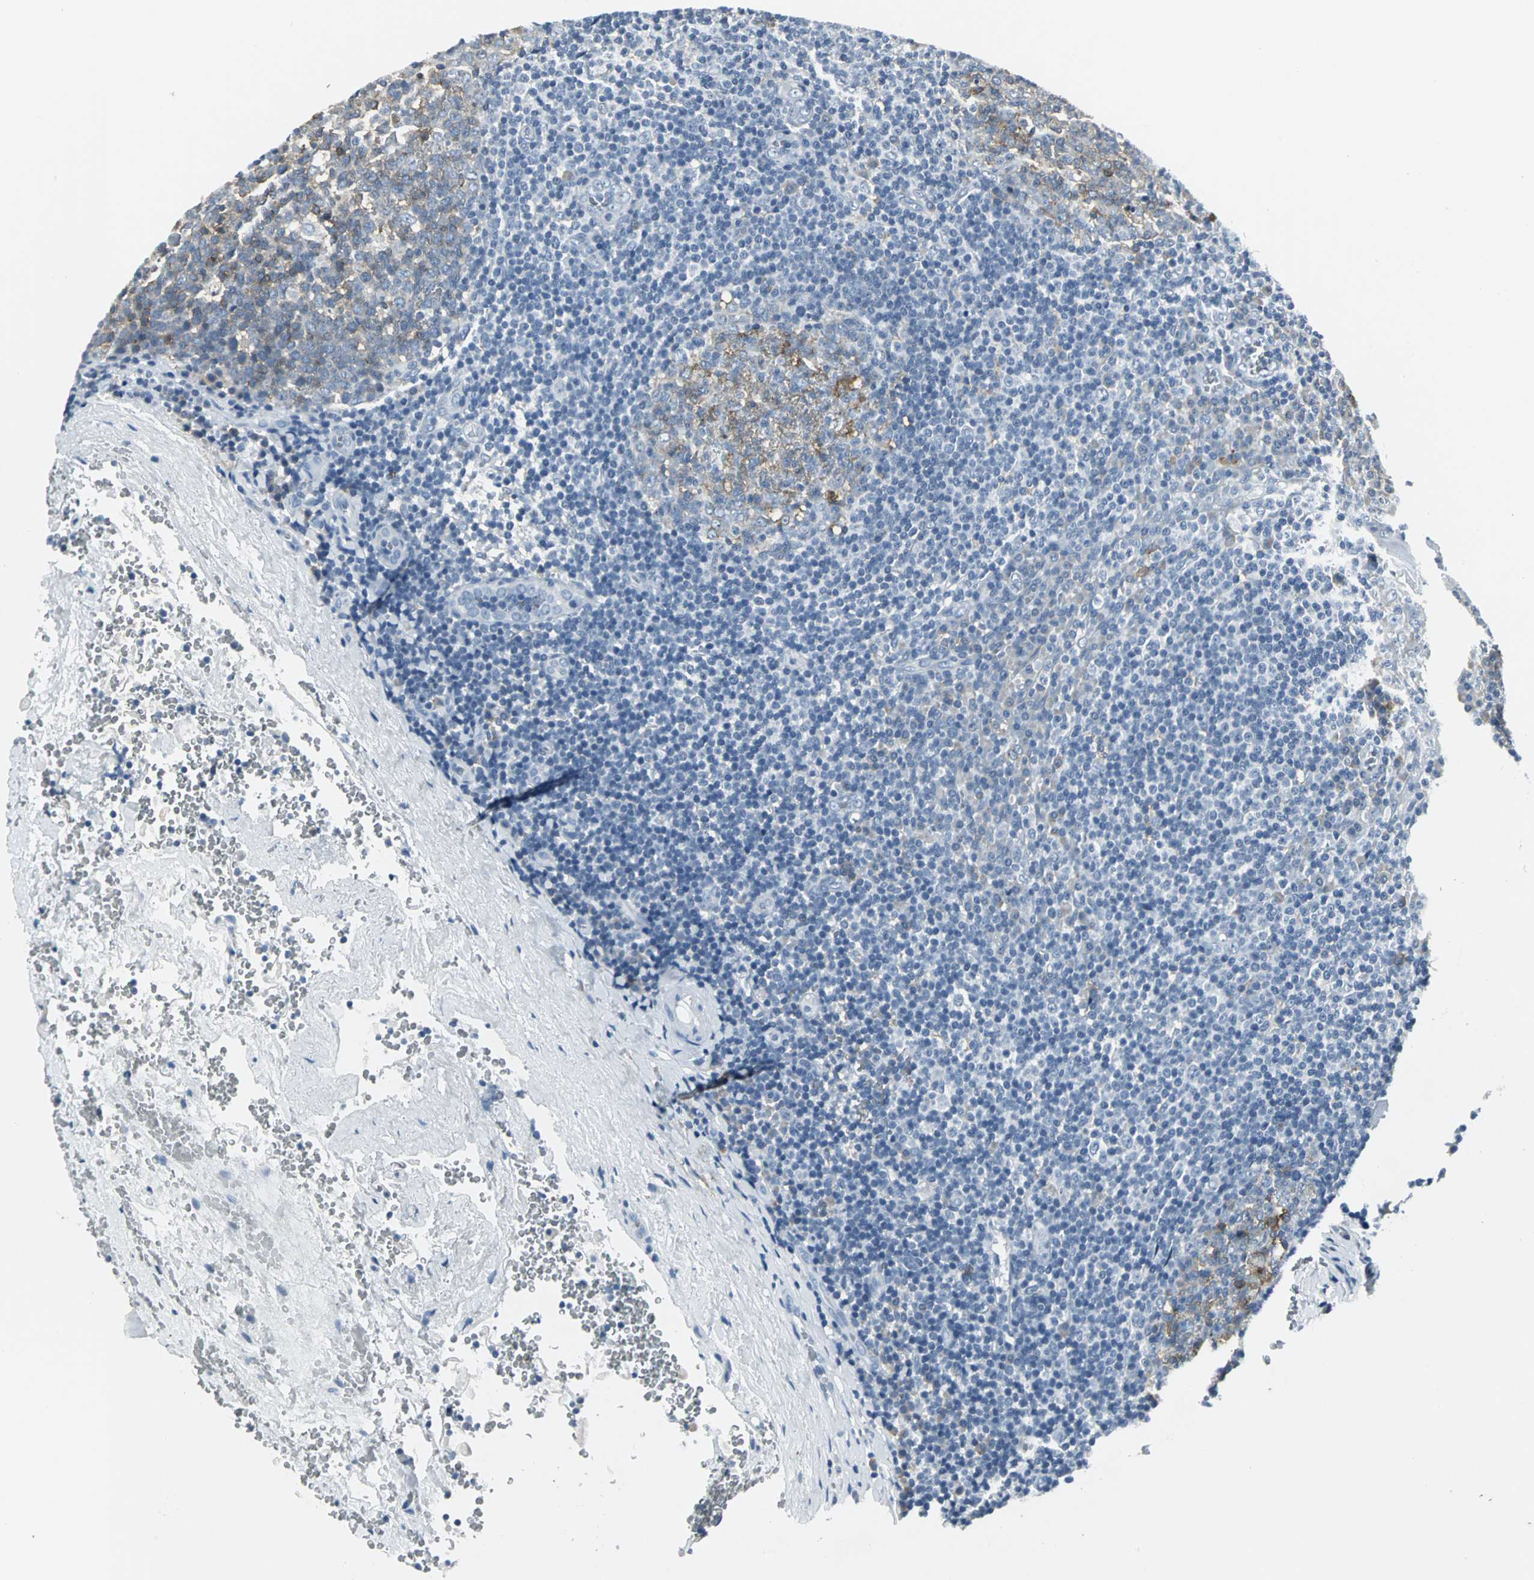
{"staining": {"intensity": "moderate", "quantity": "25%-75%", "location": "cytoplasmic/membranous"}, "tissue": "tonsil", "cell_type": "Germinal center cells", "image_type": "normal", "snomed": [{"axis": "morphology", "description": "Normal tissue, NOS"}, {"axis": "topography", "description": "Tonsil"}], "caption": "Protein staining demonstrates moderate cytoplasmic/membranous positivity in about 25%-75% of germinal center cells in unremarkable tonsil.", "gene": "SLC2A5", "patient": {"sex": "male", "age": 31}}